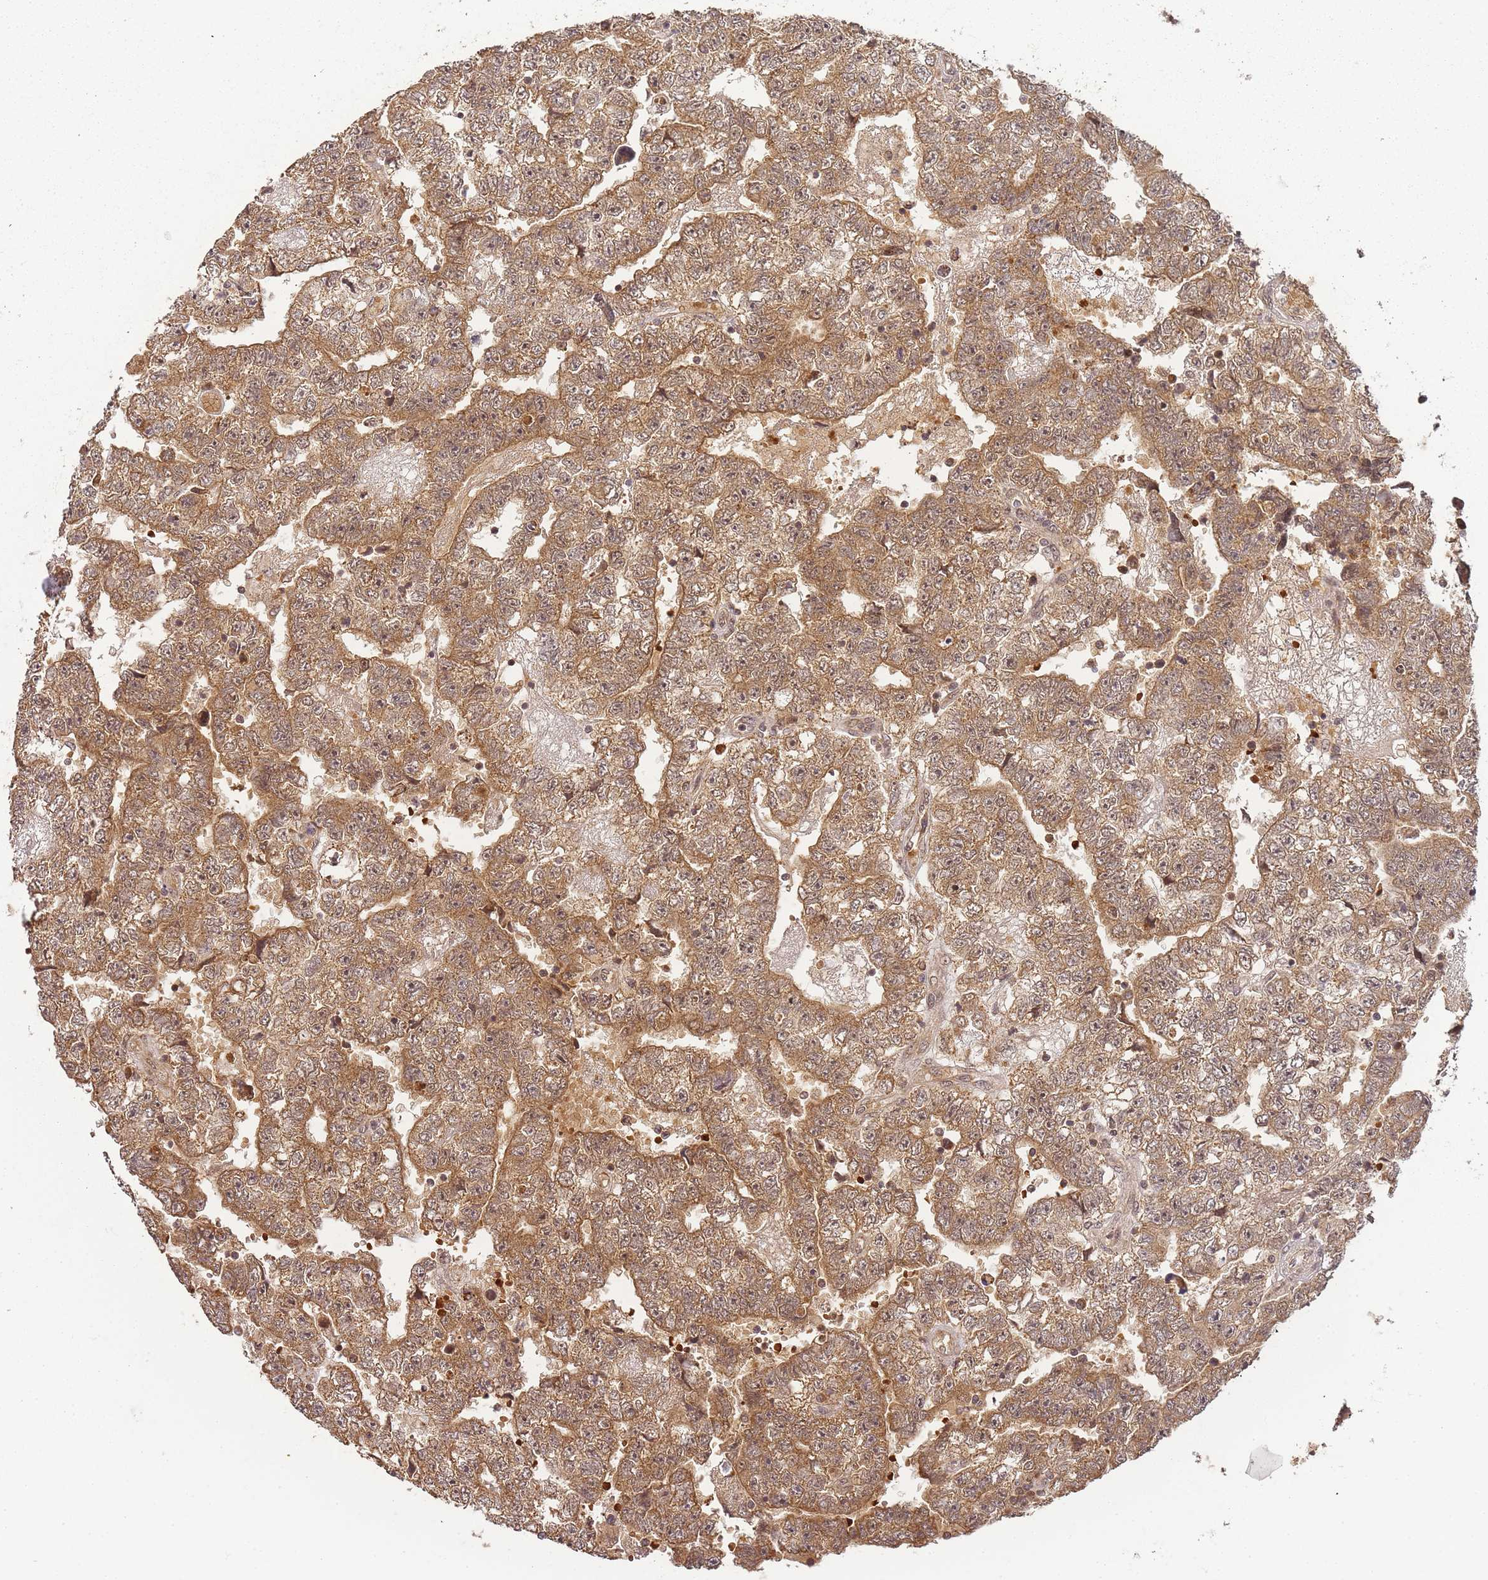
{"staining": {"intensity": "moderate", "quantity": ">75%", "location": "cytoplasmic/membranous"}, "tissue": "testis cancer", "cell_type": "Tumor cells", "image_type": "cancer", "snomed": [{"axis": "morphology", "description": "Carcinoma, Embryonal, NOS"}, {"axis": "topography", "description": "Testis"}], "caption": "Immunohistochemistry (IHC) of human testis cancer (embryonal carcinoma) shows medium levels of moderate cytoplasmic/membranous expression in about >75% of tumor cells.", "gene": "ZNF497", "patient": {"sex": "male", "age": 25}}